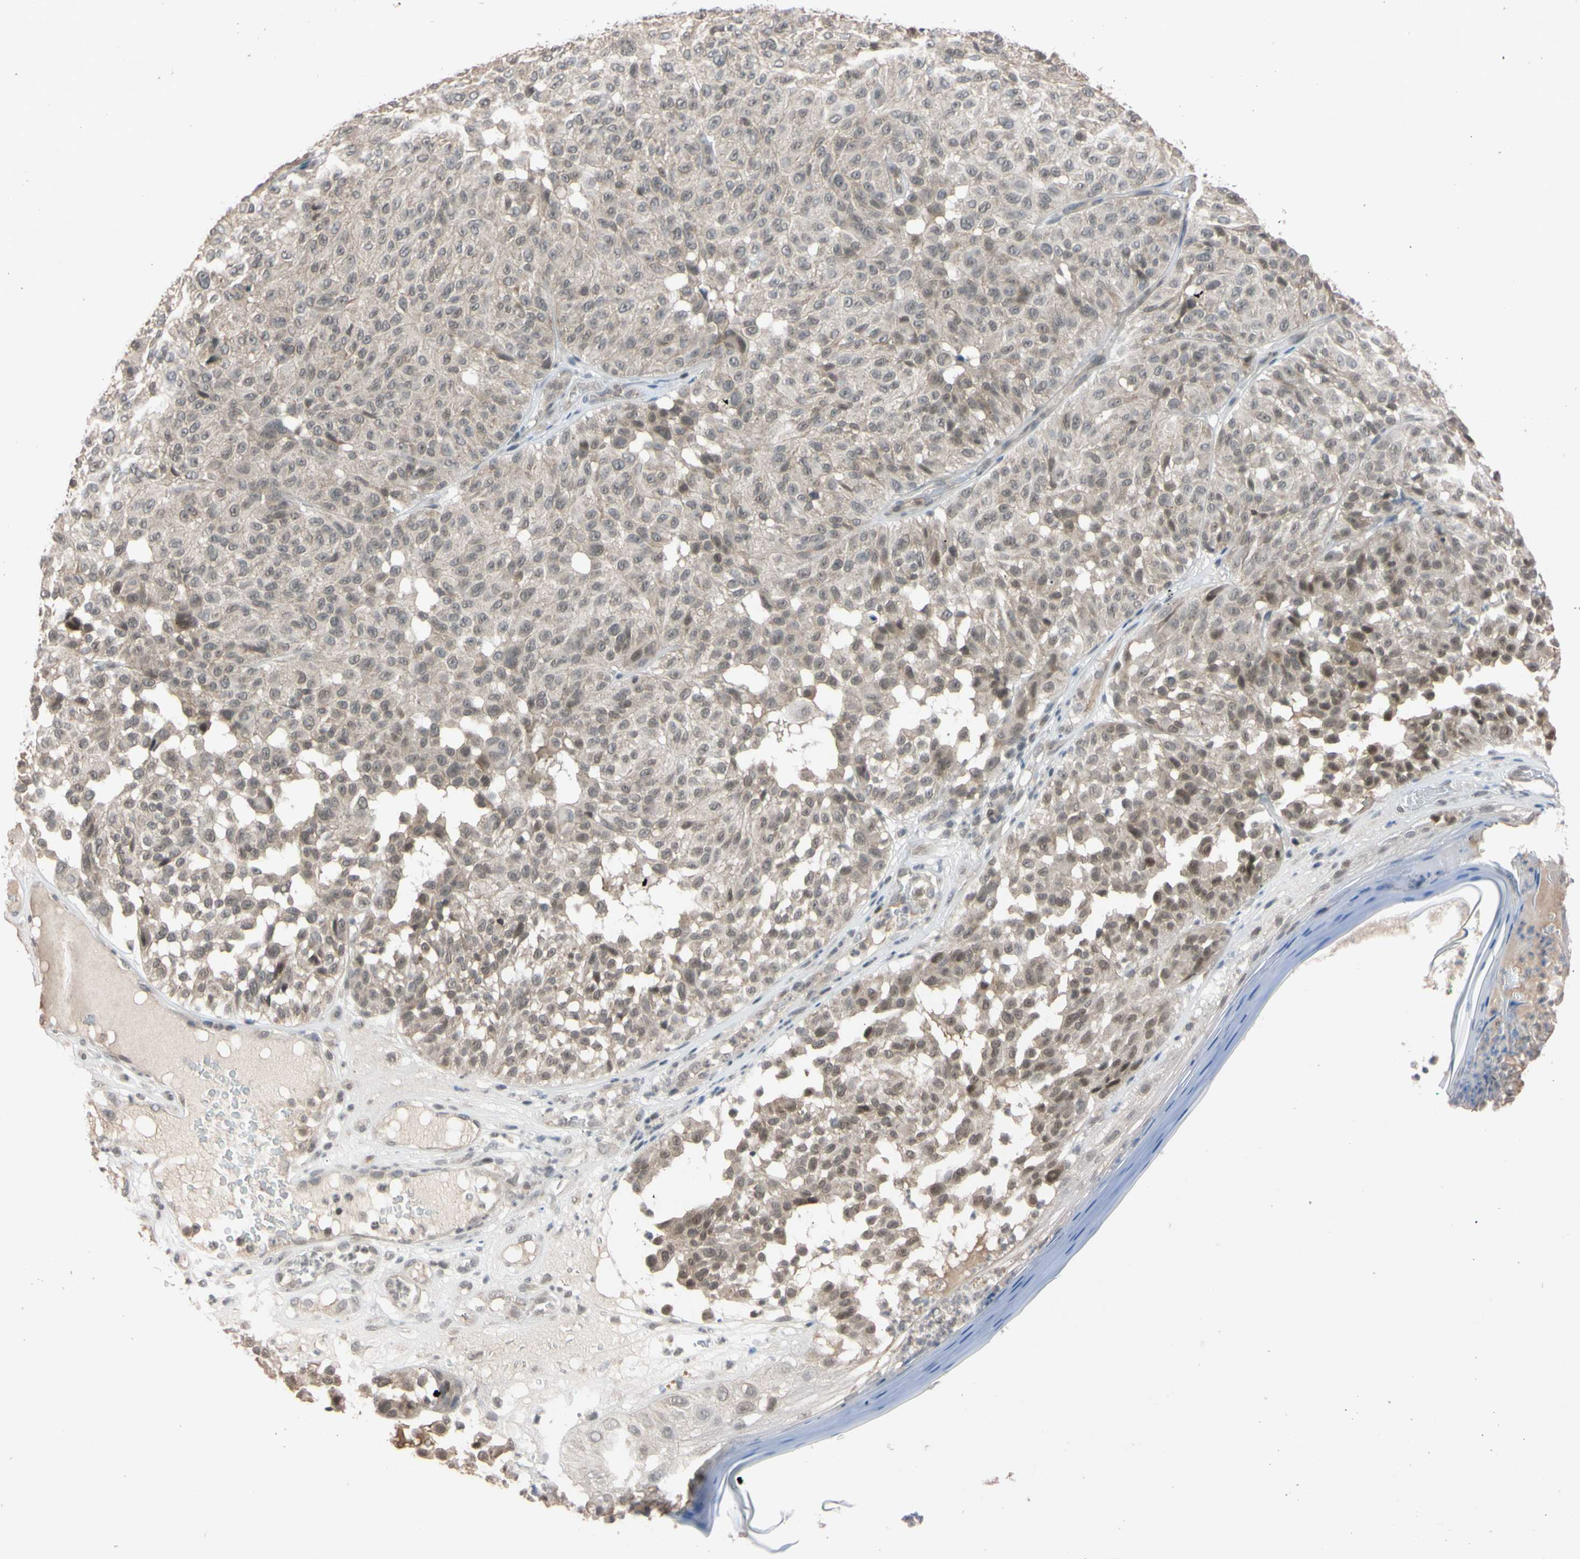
{"staining": {"intensity": "weak", "quantity": "25%-75%", "location": "cytoplasmic/membranous,nuclear"}, "tissue": "melanoma", "cell_type": "Tumor cells", "image_type": "cancer", "snomed": [{"axis": "morphology", "description": "Malignant melanoma, NOS"}, {"axis": "topography", "description": "Skin"}], "caption": "Immunohistochemical staining of malignant melanoma demonstrates low levels of weak cytoplasmic/membranous and nuclear protein positivity in about 25%-75% of tumor cells. (IHC, brightfield microscopy, high magnification).", "gene": "UBE2I", "patient": {"sex": "female", "age": 46}}